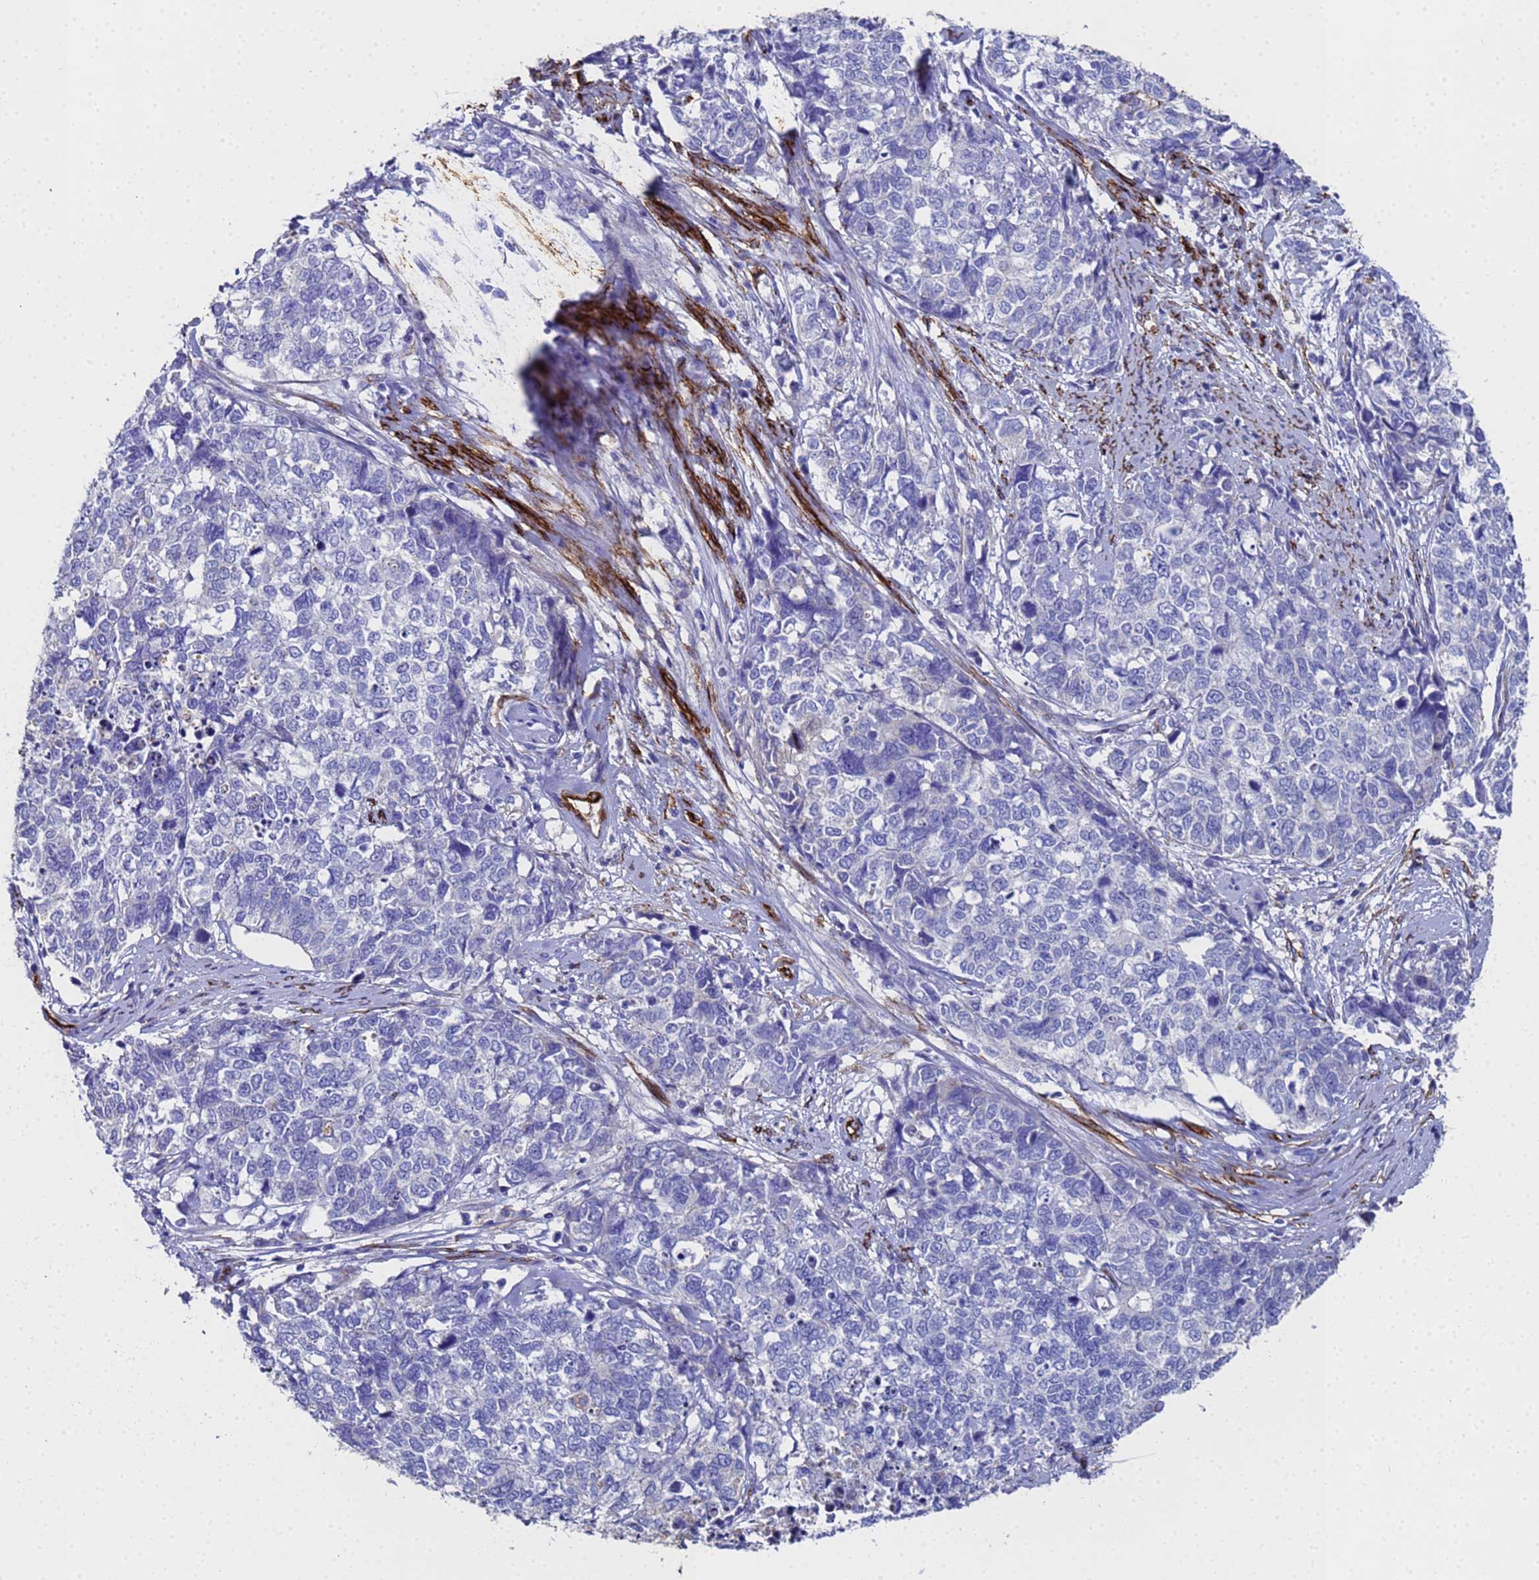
{"staining": {"intensity": "negative", "quantity": "none", "location": "none"}, "tissue": "cervical cancer", "cell_type": "Tumor cells", "image_type": "cancer", "snomed": [{"axis": "morphology", "description": "Squamous cell carcinoma, NOS"}, {"axis": "topography", "description": "Cervix"}], "caption": "IHC of cervical squamous cell carcinoma shows no staining in tumor cells.", "gene": "ADIPOQ", "patient": {"sex": "female", "age": 63}}